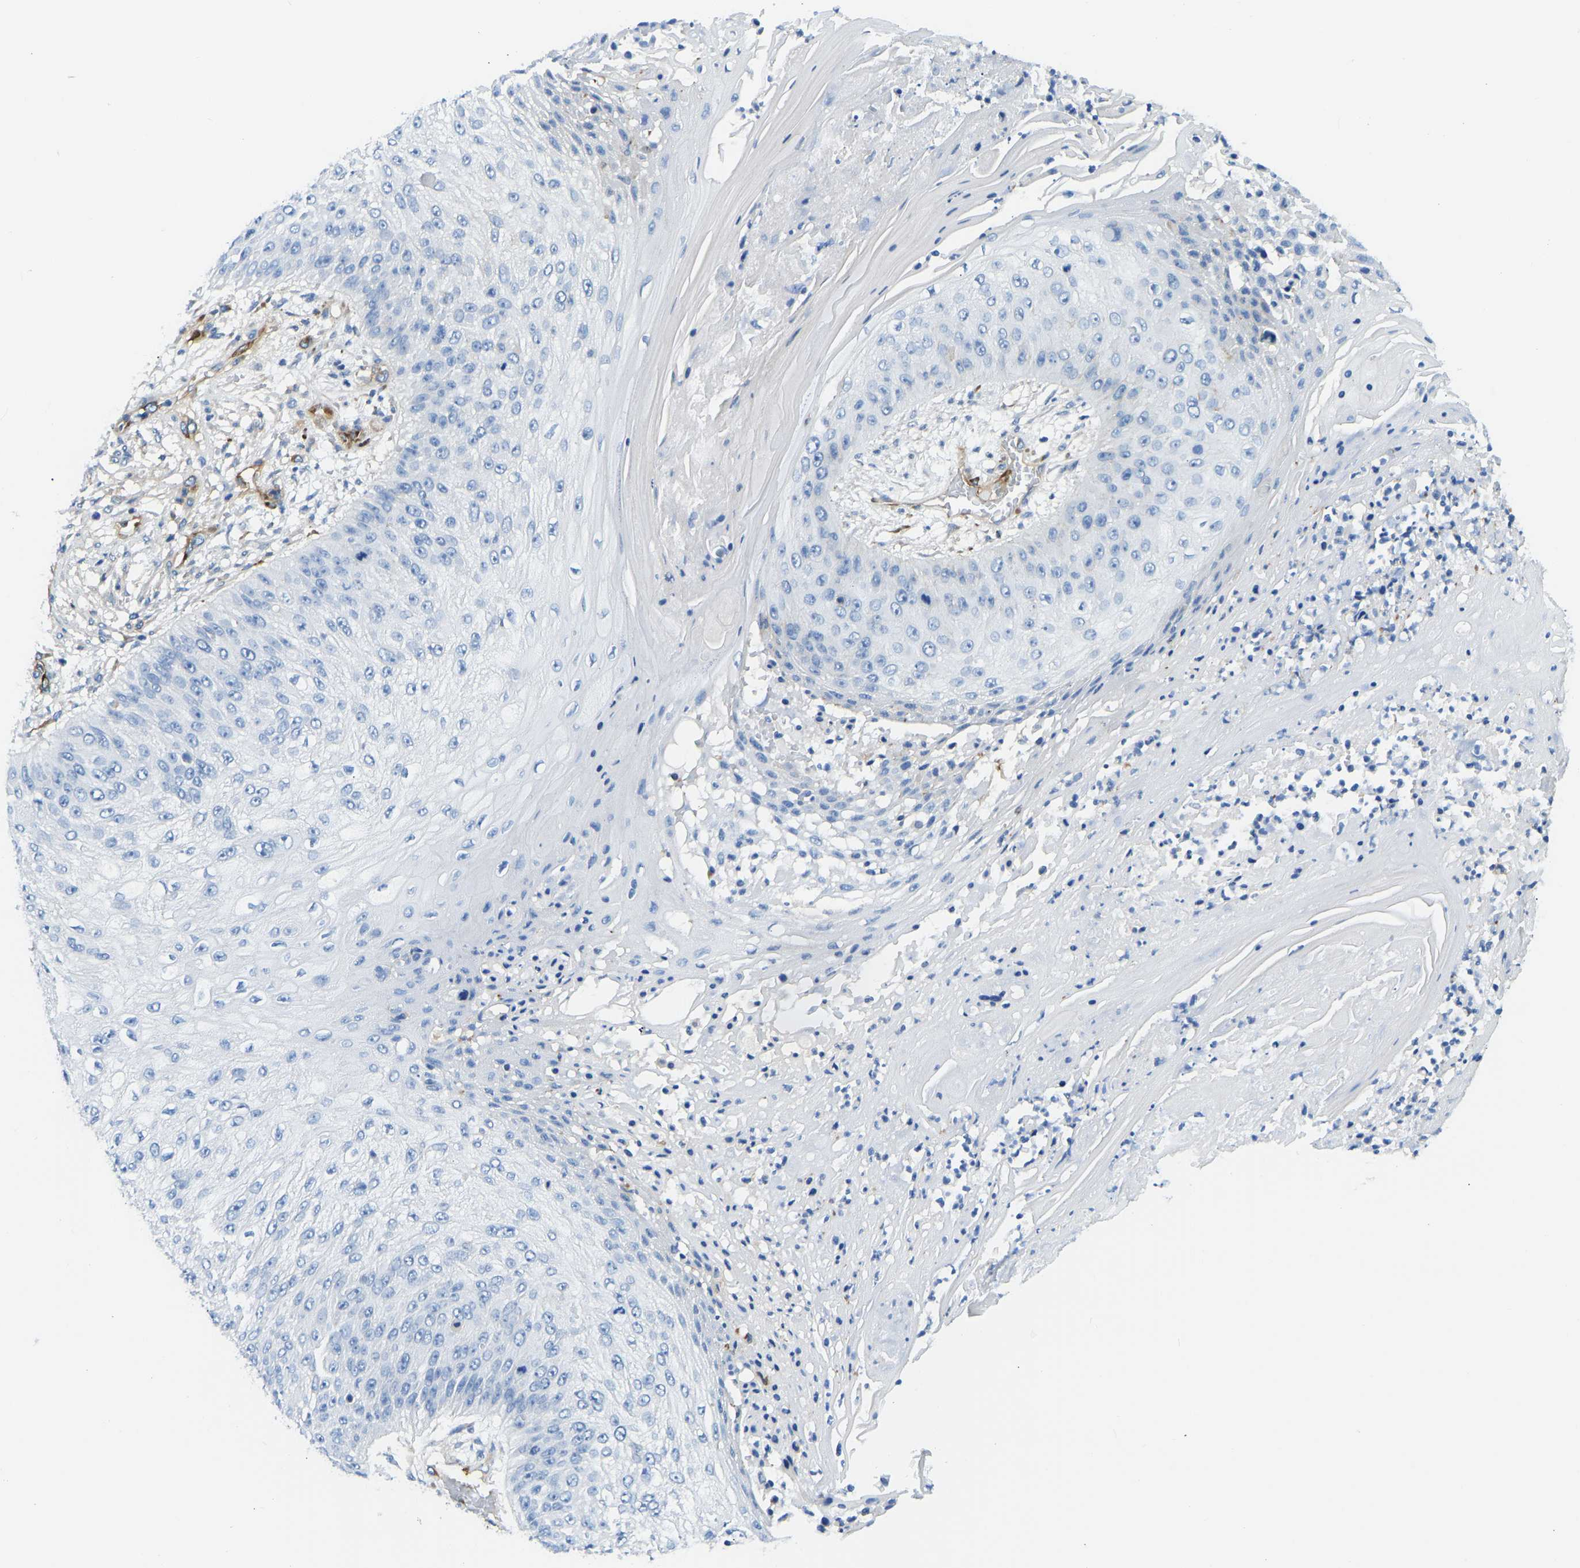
{"staining": {"intensity": "negative", "quantity": "none", "location": "none"}, "tissue": "skin cancer", "cell_type": "Tumor cells", "image_type": "cancer", "snomed": [{"axis": "morphology", "description": "Squamous cell carcinoma, NOS"}, {"axis": "topography", "description": "Skin"}], "caption": "Immunohistochemical staining of human skin cancer (squamous cell carcinoma) exhibits no significant positivity in tumor cells. The staining is performed using DAB brown chromogen with nuclei counter-stained in using hematoxylin.", "gene": "COL15A1", "patient": {"sex": "female", "age": 80}}